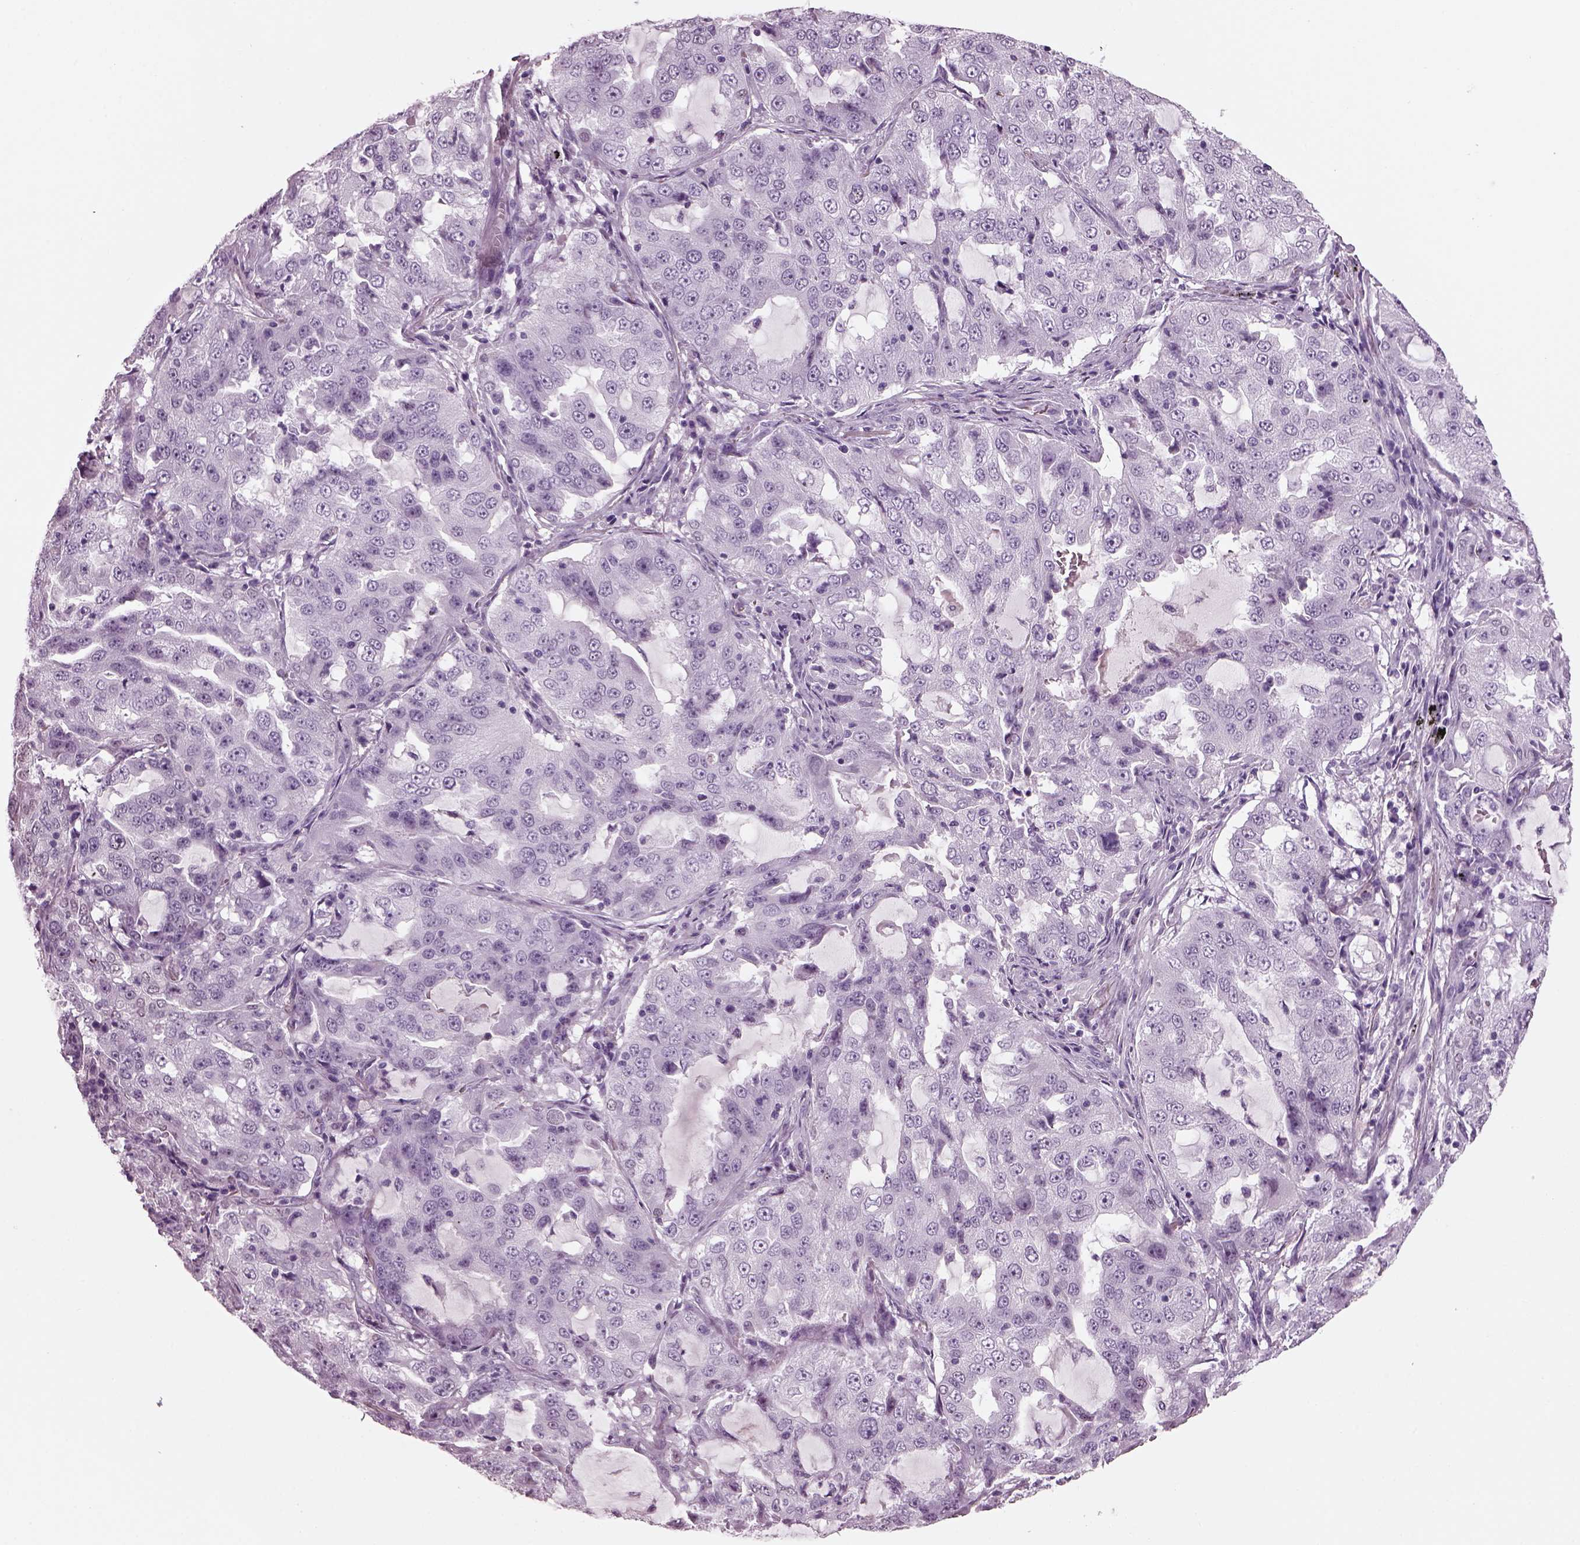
{"staining": {"intensity": "negative", "quantity": "none", "location": "none"}, "tissue": "lung cancer", "cell_type": "Tumor cells", "image_type": "cancer", "snomed": [{"axis": "morphology", "description": "Adenocarcinoma, NOS"}, {"axis": "topography", "description": "Lung"}], "caption": "High power microscopy image of an IHC photomicrograph of lung cancer (adenocarcinoma), revealing no significant positivity in tumor cells.", "gene": "KRTAP3-2", "patient": {"sex": "female", "age": 61}}